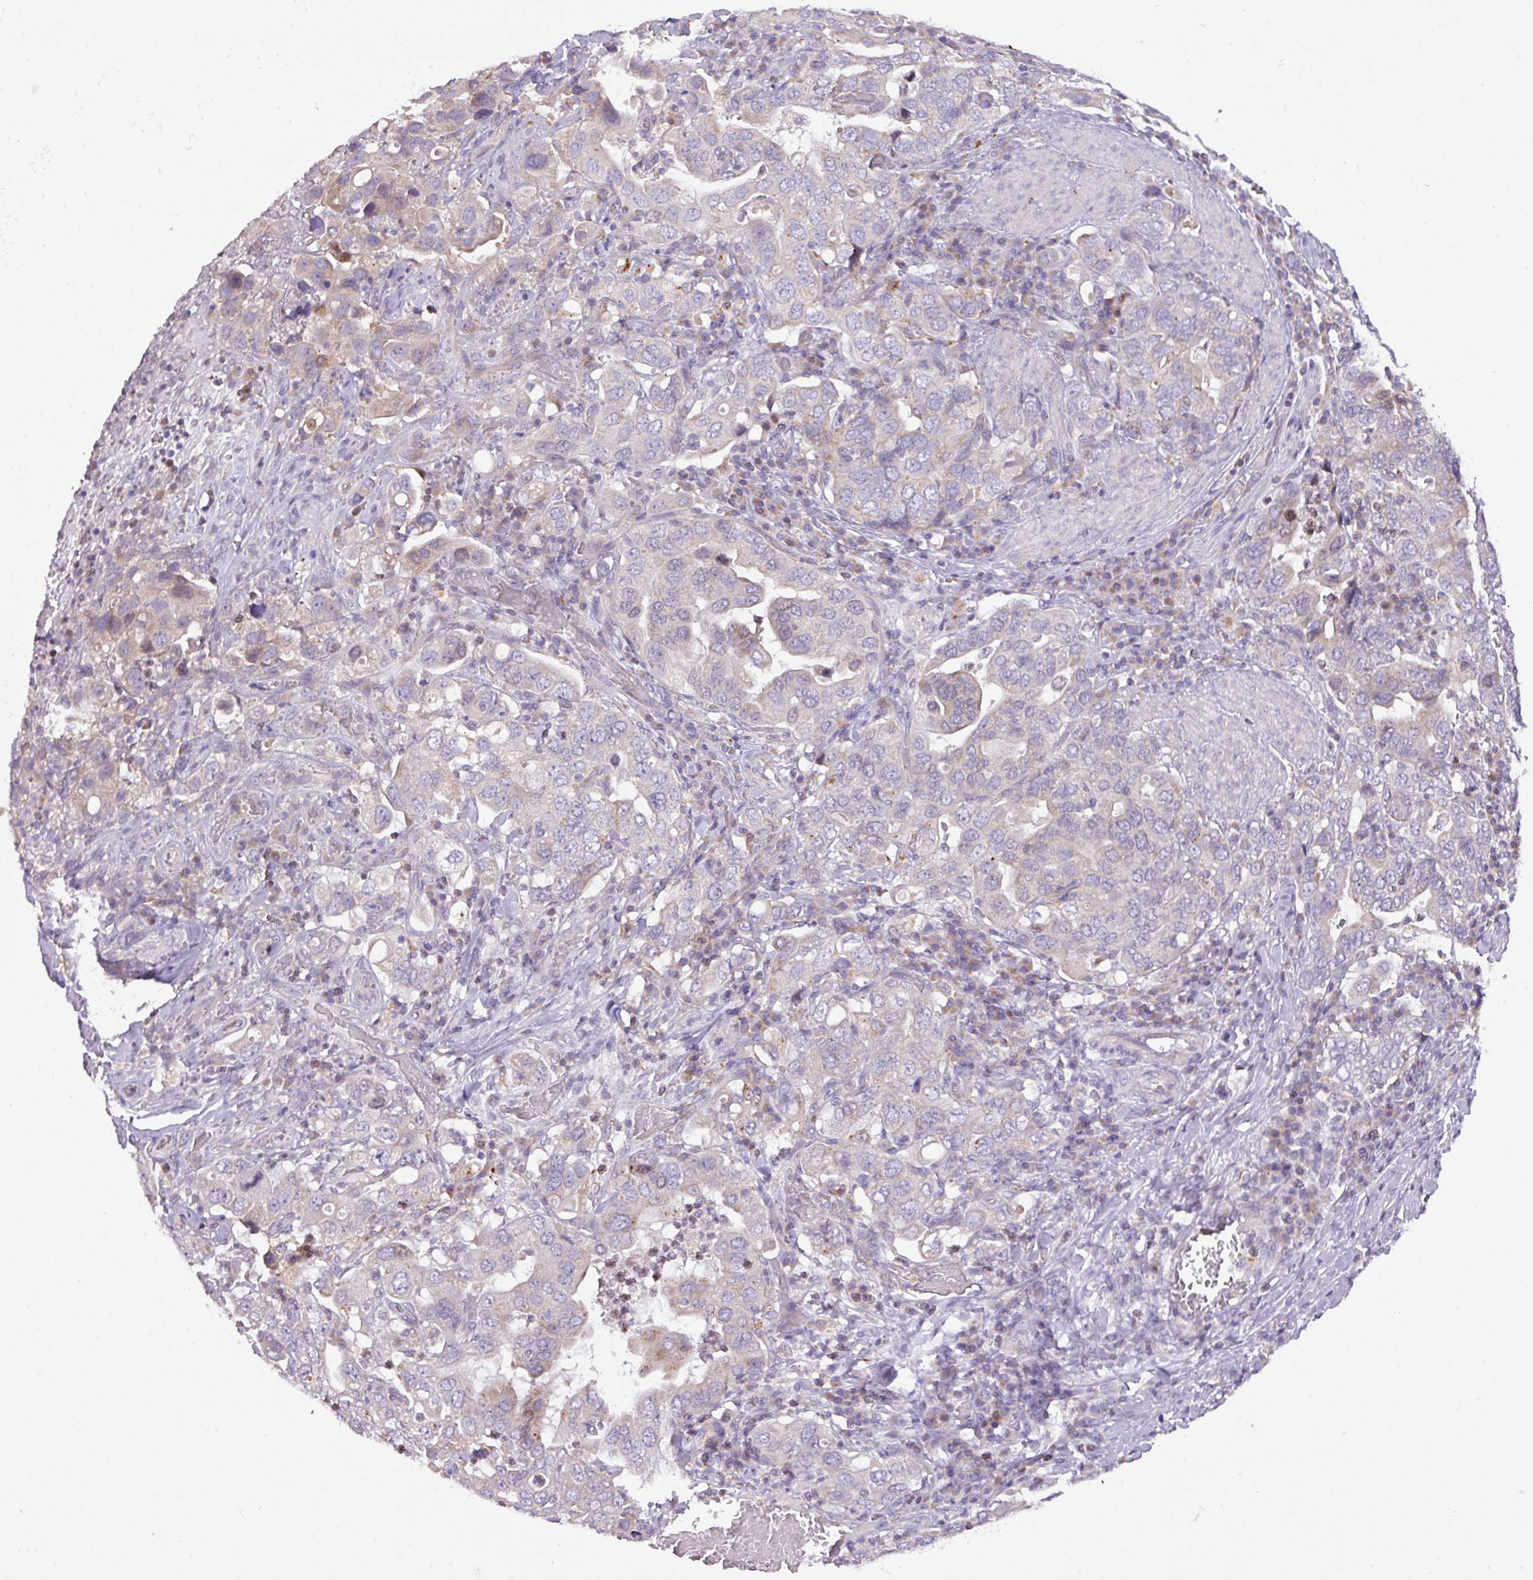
{"staining": {"intensity": "weak", "quantity": "<25%", "location": "cytoplasmic/membranous"}, "tissue": "stomach cancer", "cell_type": "Tumor cells", "image_type": "cancer", "snomed": [{"axis": "morphology", "description": "Adenocarcinoma, NOS"}, {"axis": "topography", "description": "Stomach, upper"}], "caption": "Immunohistochemistry photomicrograph of neoplastic tissue: human stomach cancer stained with DAB (3,3'-diaminobenzidine) reveals no significant protein positivity in tumor cells. The staining was performed using DAB (3,3'-diaminobenzidine) to visualize the protein expression in brown, while the nuclei were stained in blue with hematoxylin (Magnification: 20x).", "gene": "ZNF394", "patient": {"sex": "male", "age": 62}}